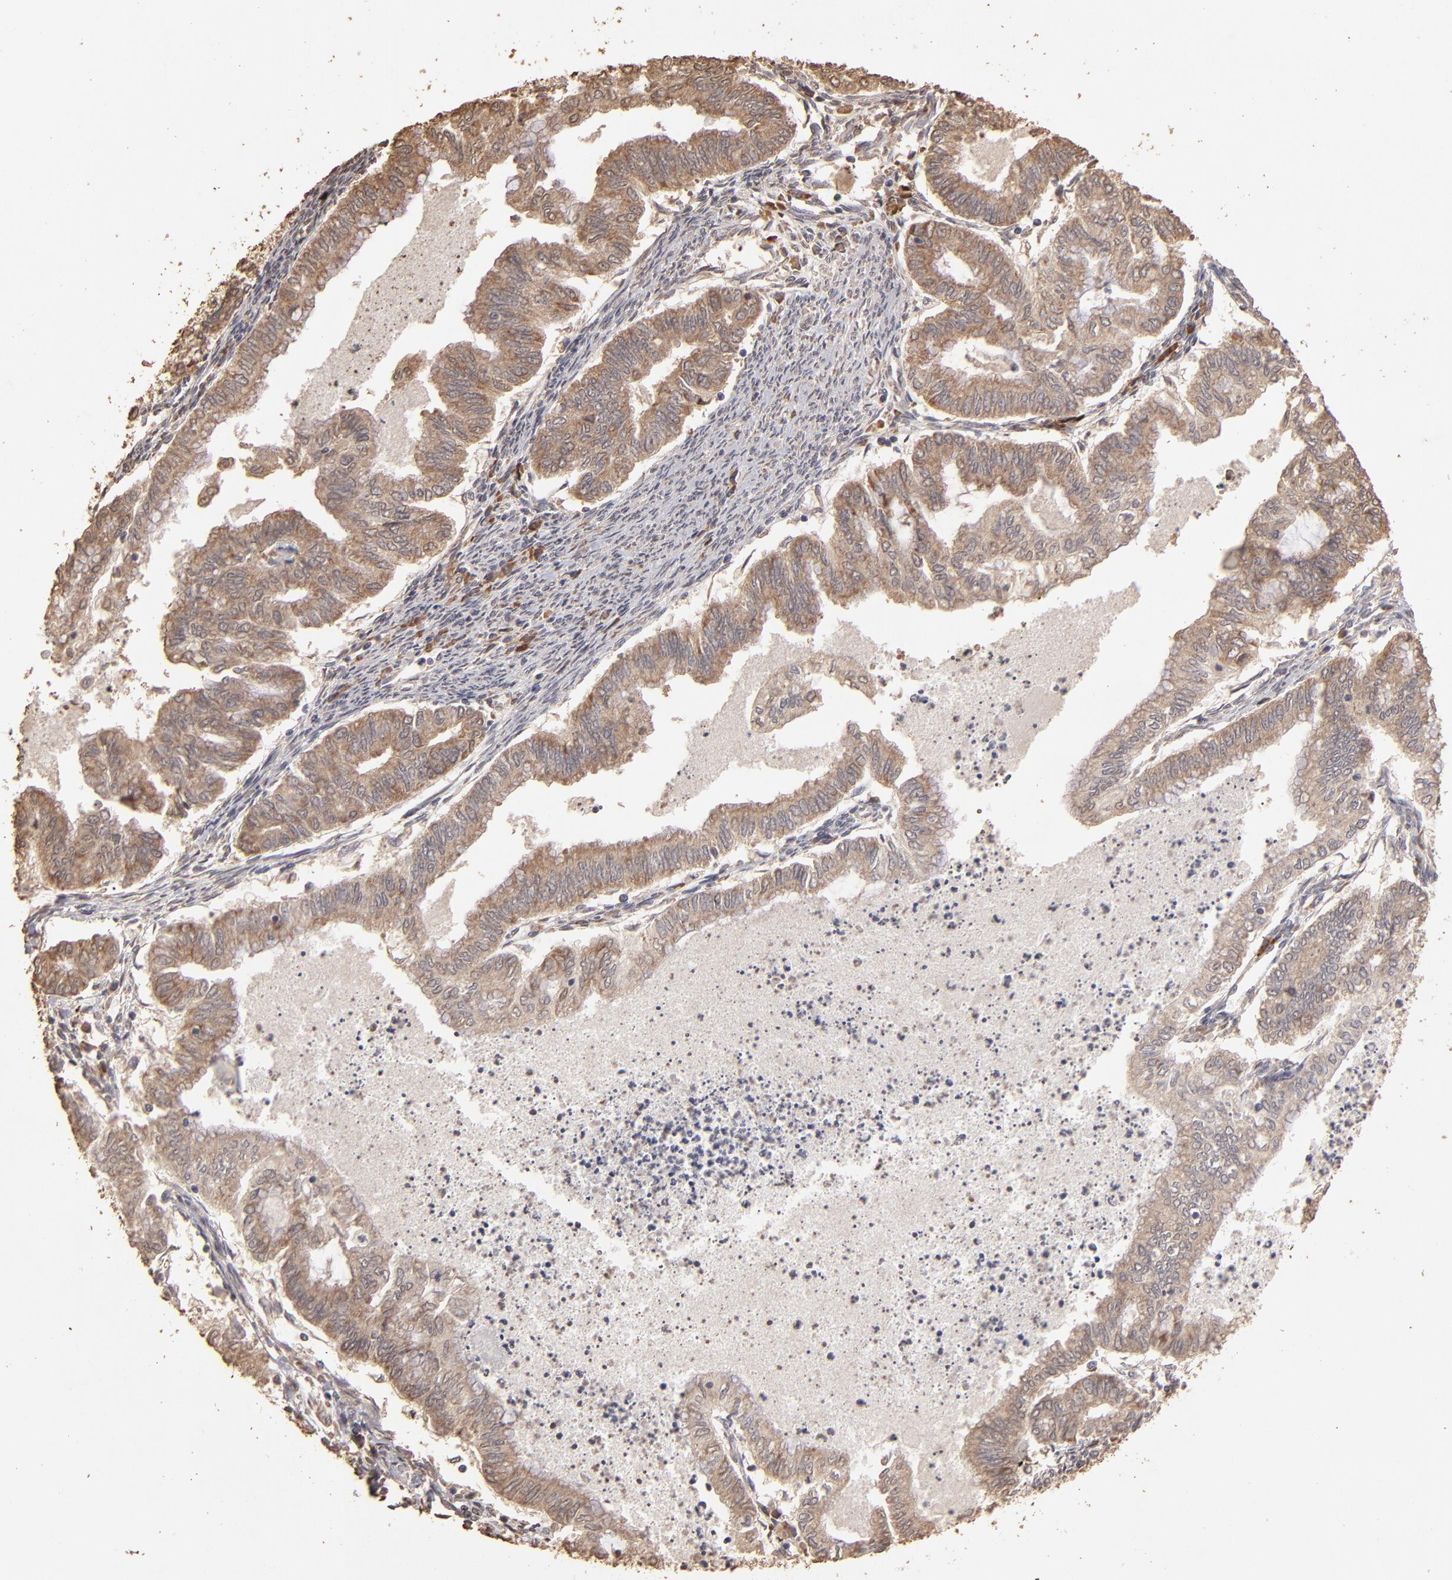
{"staining": {"intensity": "moderate", "quantity": ">75%", "location": "cytoplasmic/membranous"}, "tissue": "endometrial cancer", "cell_type": "Tumor cells", "image_type": "cancer", "snomed": [{"axis": "morphology", "description": "Adenocarcinoma, NOS"}, {"axis": "topography", "description": "Endometrium"}], "caption": "Adenocarcinoma (endometrial) stained for a protein demonstrates moderate cytoplasmic/membranous positivity in tumor cells. (Brightfield microscopy of DAB IHC at high magnification).", "gene": "OPHN1", "patient": {"sex": "female", "age": 79}}